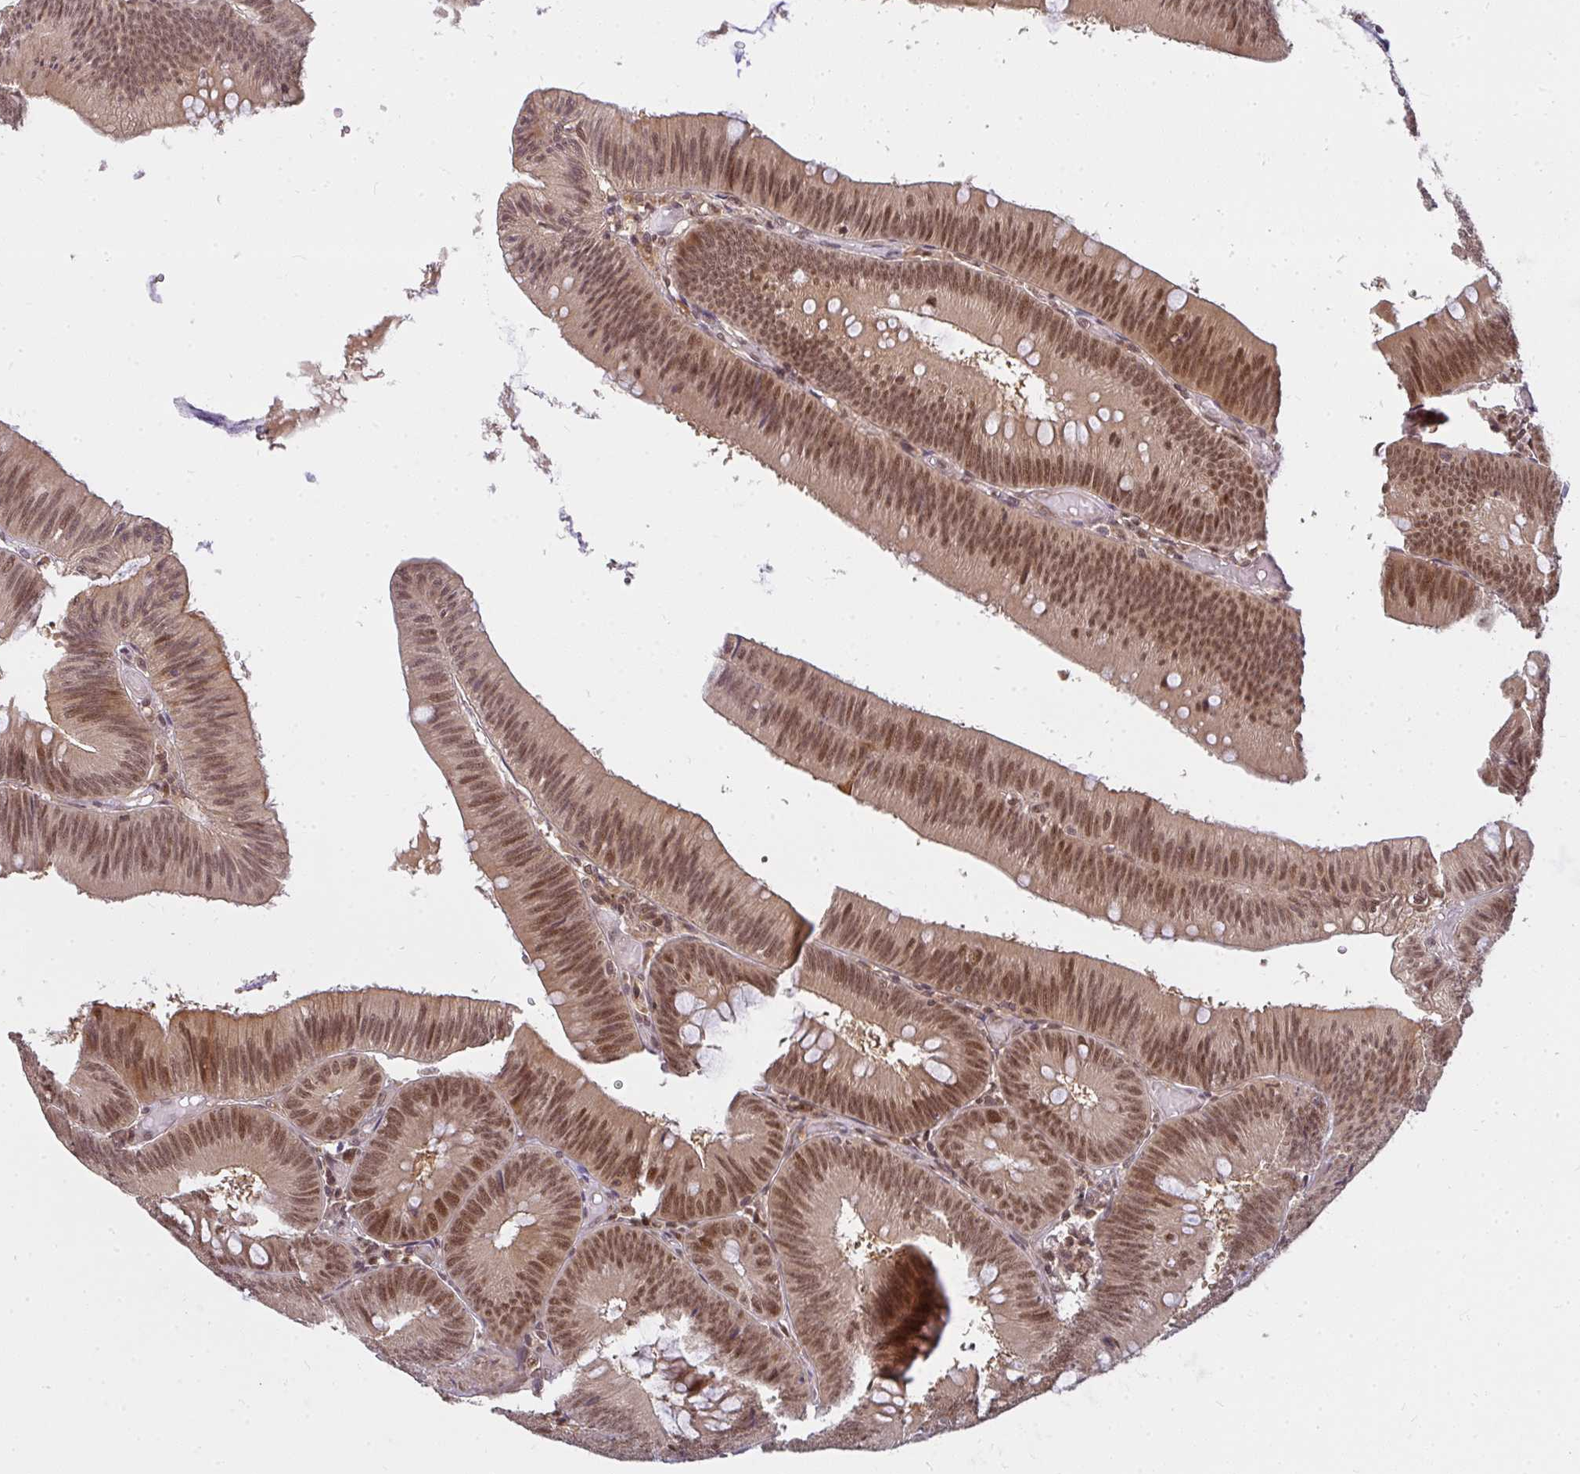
{"staining": {"intensity": "moderate", "quantity": ">75%", "location": "nuclear"}, "tissue": "colorectal cancer", "cell_type": "Tumor cells", "image_type": "cancer", "snomed": [{"axis": "morphology", "description": "Adenocarcinoma, NOS"}, {"axis": "topography", "description": "Colon"}], "caption": "The photomicrograph shows a brown stain indicating the presence of a protein in the nuclear of tumor cells in colorectal cancer (adenocarcinoma). (Brightfield microscopy of DAB IHC at high magnification).", "gene": "GTF3C6", "patient": {"sex": "male", "age": 84}}